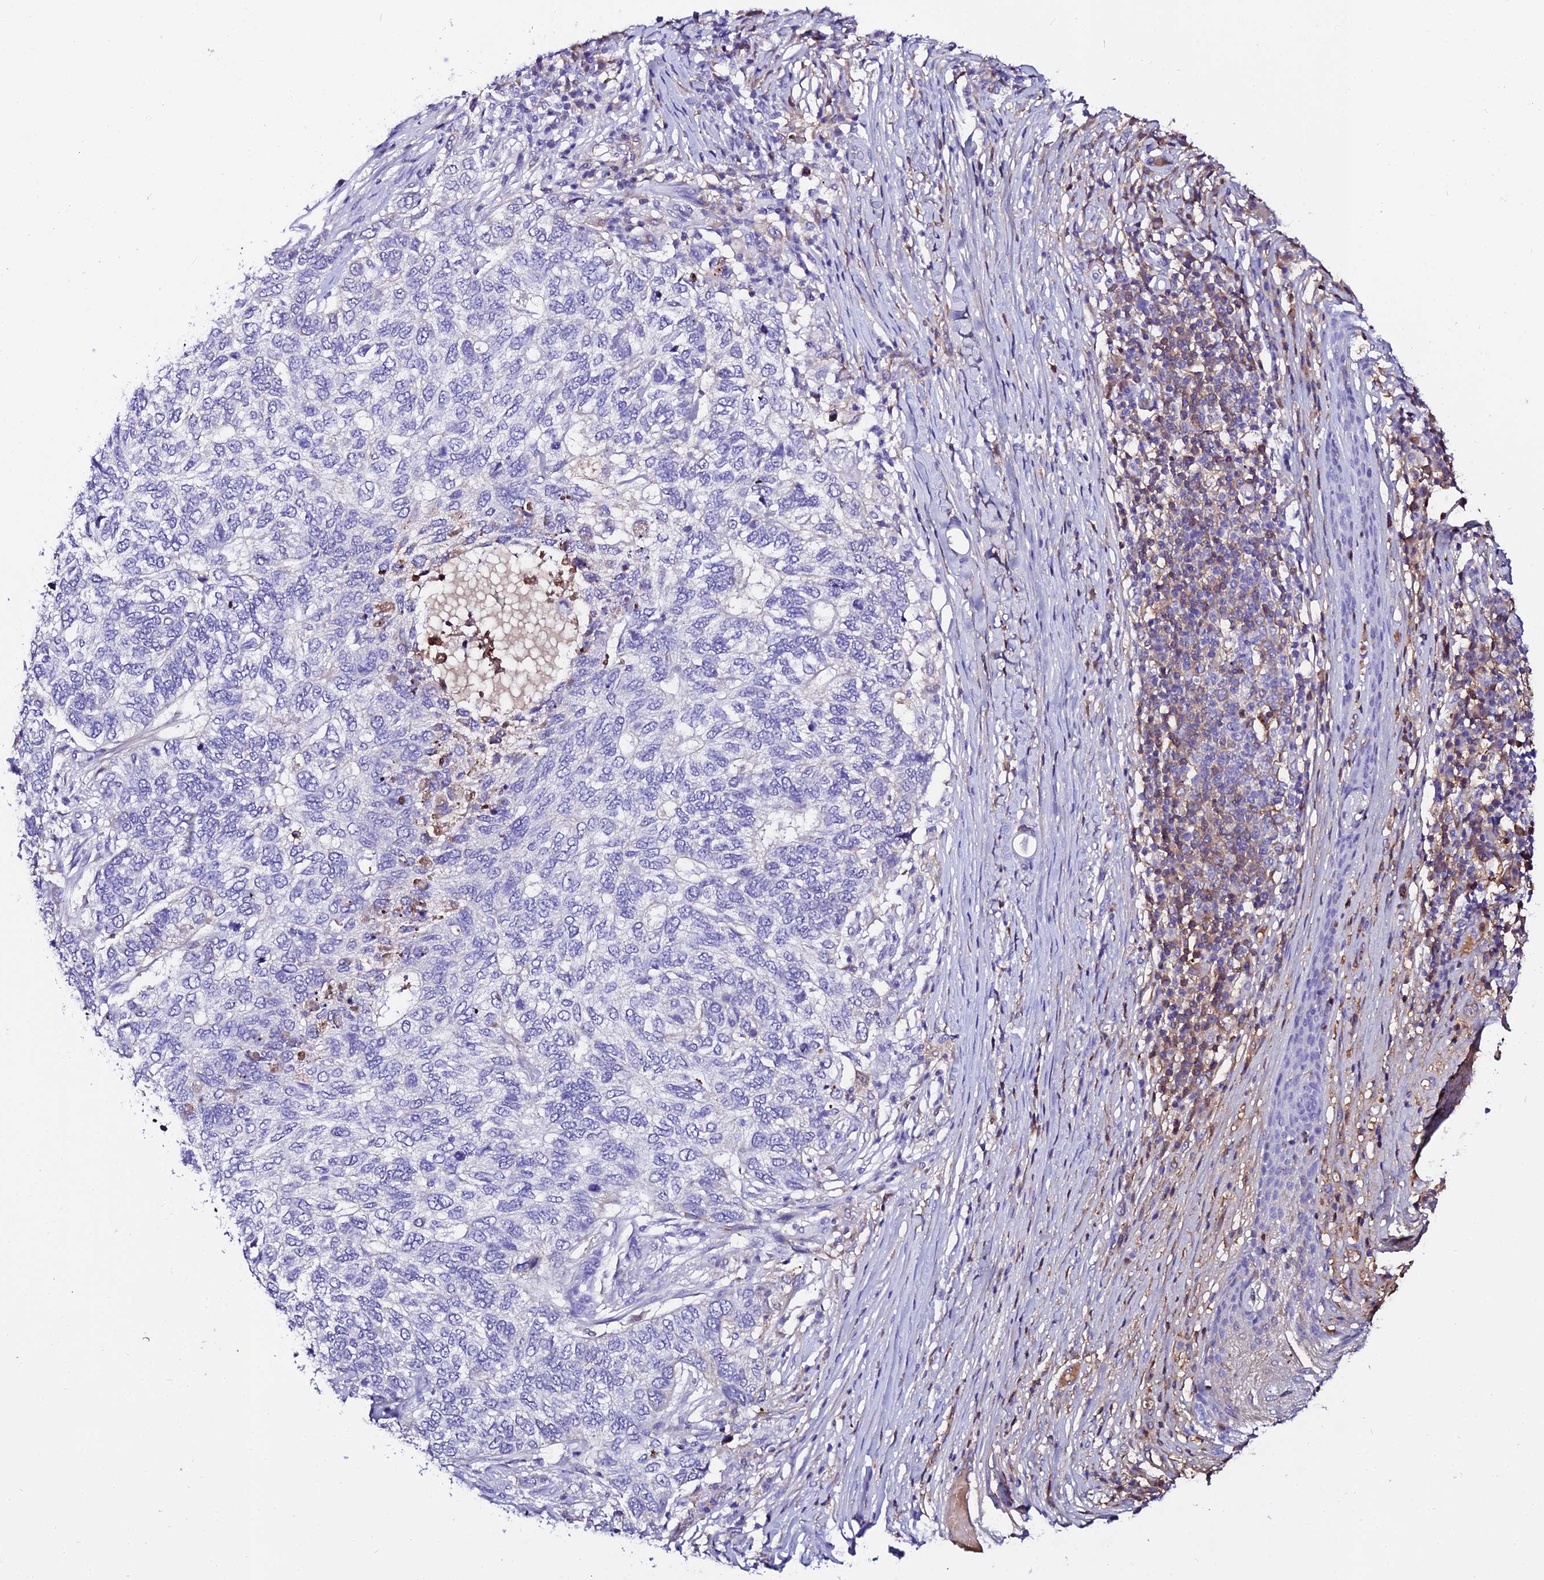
{"staining": {"intensity": "negative", "quantity": "none", "location": "none"}, "tissue": "skin cancer", "cell_type": "Tumor cells", "image_type": "cancer", "snomed": [{"axis": "morphology", "description": "Basal cell carcinoma"}, {"axis": "topography", "description": "Skin"}], "caption": "Protein analysis of skin cancer shows no significant expression in tumor cells.", "gene": "DEFB132", "patient": {"sex": "female", "age": 65}}